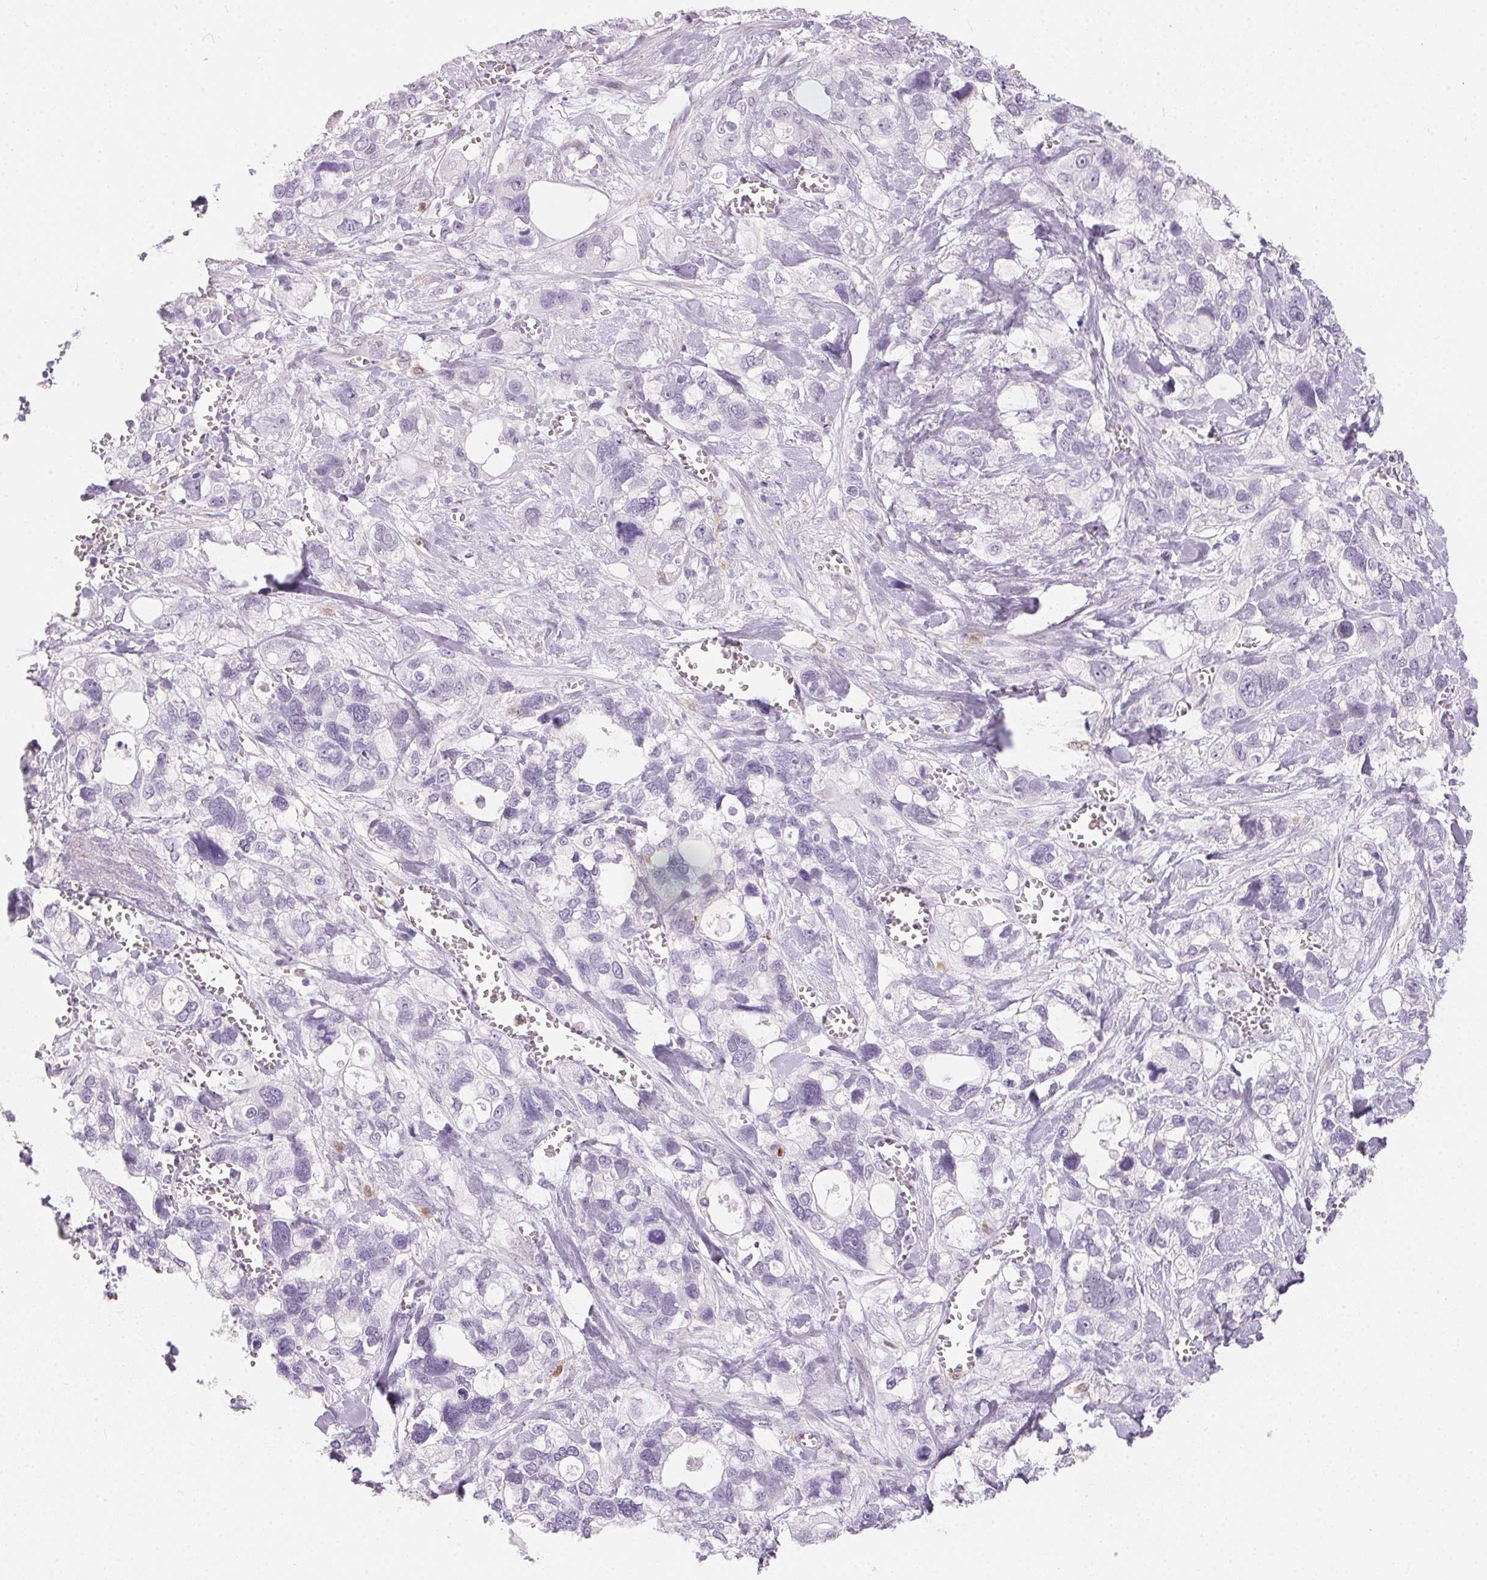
{"staining": {"intensity": "negative", "quantity": "none", "location": "none"}, "tissue": "stomach cancer", "cell_type": "Tumor cells", "image_type": "cancer", "snomed": [{"axis": "morphology", "description": "Adenocarcinoma, NOS"}, {"axis": "topography", "description": "Stomach, upper"}], "caption": "High power microscopy photomicrograph of an immunohistochemistry photomicrograph of adenocarcinoma (stomach), revealing no significant expression in tumor cells.", "gene": "CADPS", "patient": {"sex": "female", "age": 81}}